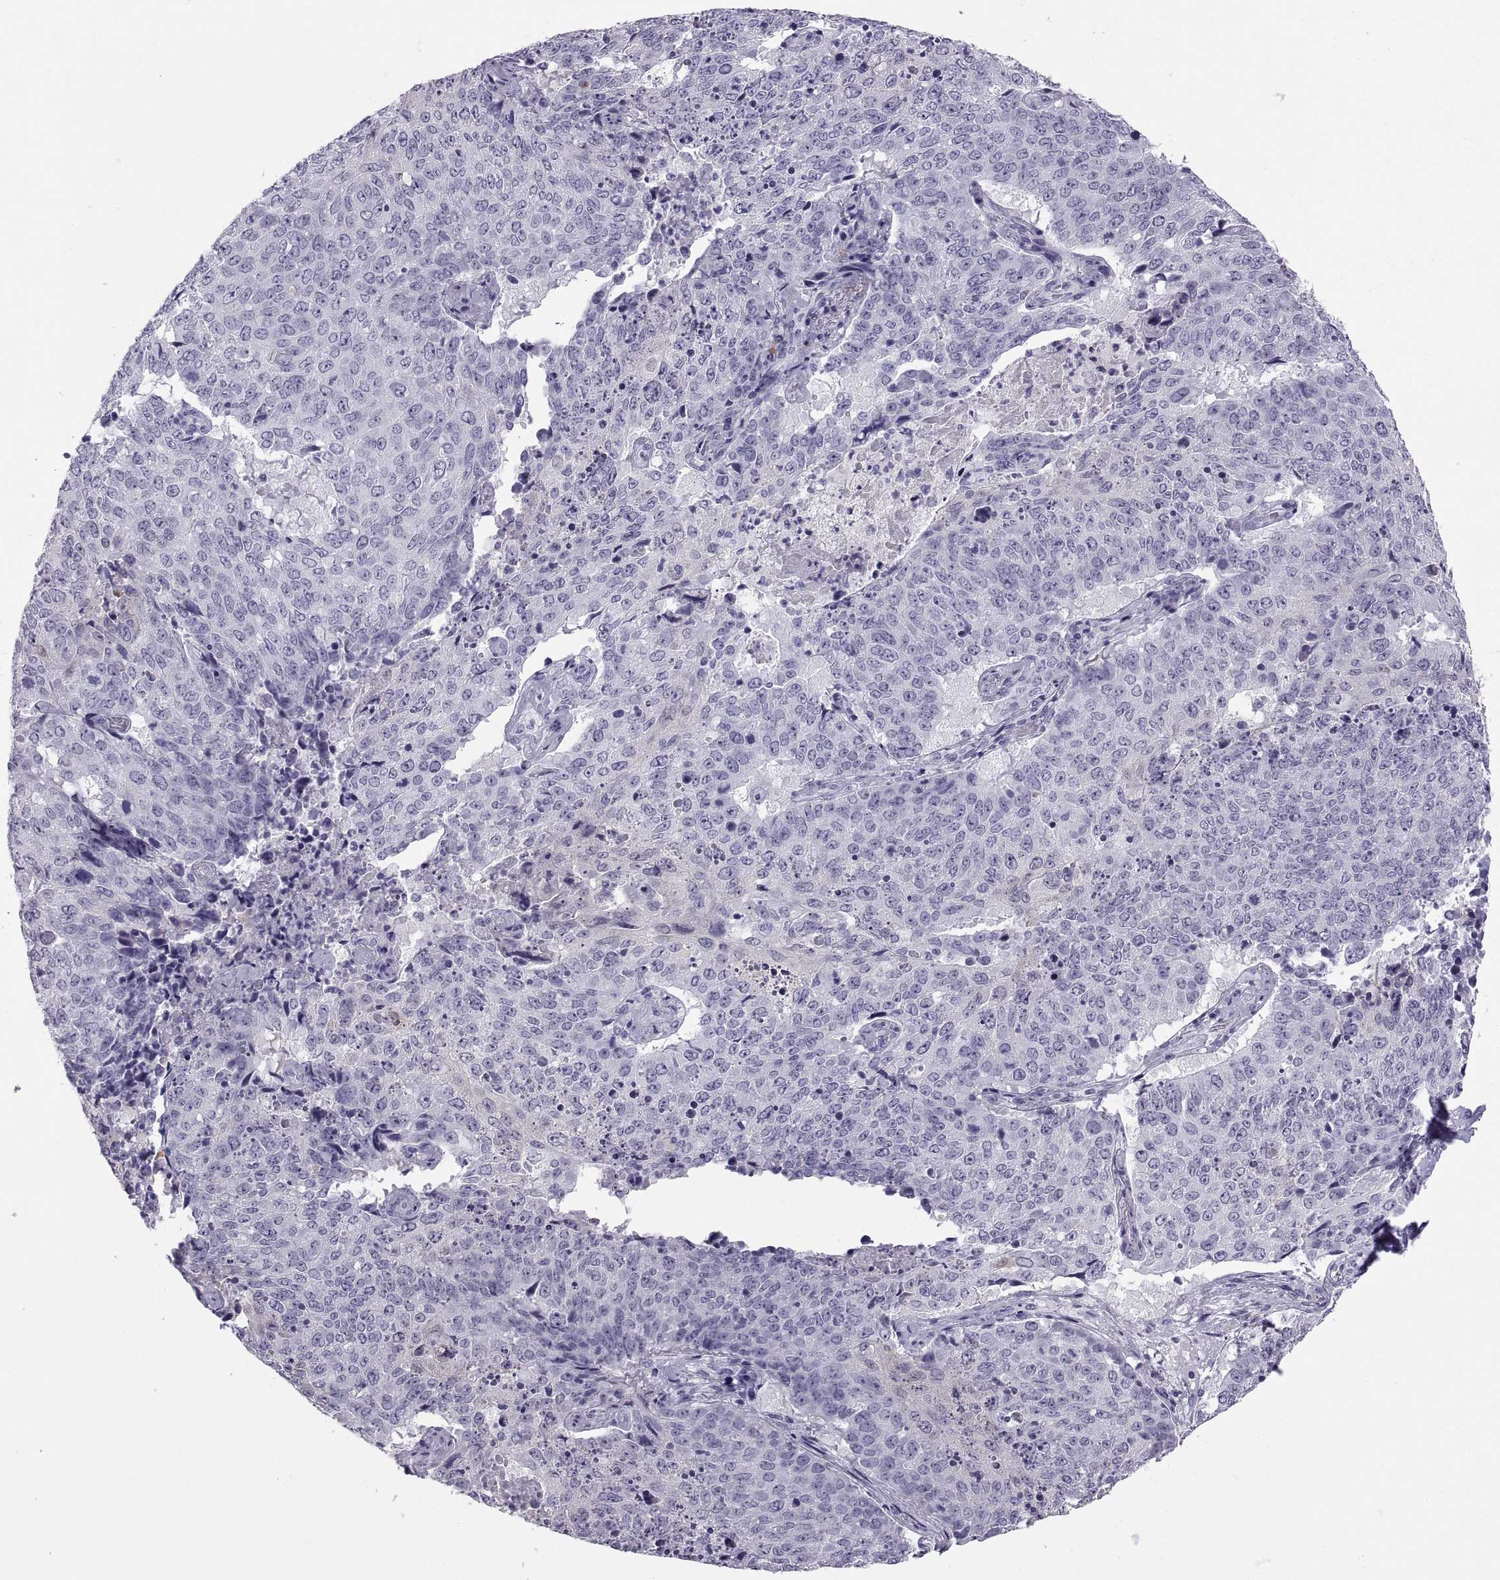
{"staining": {"intensity": "negative", "quantity": "none", "location": "none"}, "tissue": "lung cancer", "cell_type": "Tumor cells", "image_type": "cancer", "snomed": [{"axis": "morphology", "description": "Normal tissue, NOS"}, {"axis": "morphology", "description": "Squamous cell carcinoma, NOS"}, {"axis": "topography", "description": "Bronchus"}, {"axis": "topography", "description": "Lung"}], "caption": "IHC image of neoplastic tissue: squamous cell carcinoma (lung) stained with DAB exhibits no significant protein positivity in tumor cells.", "gene": "CT47A10", "patient": {"sex": "male", "age": 64}}